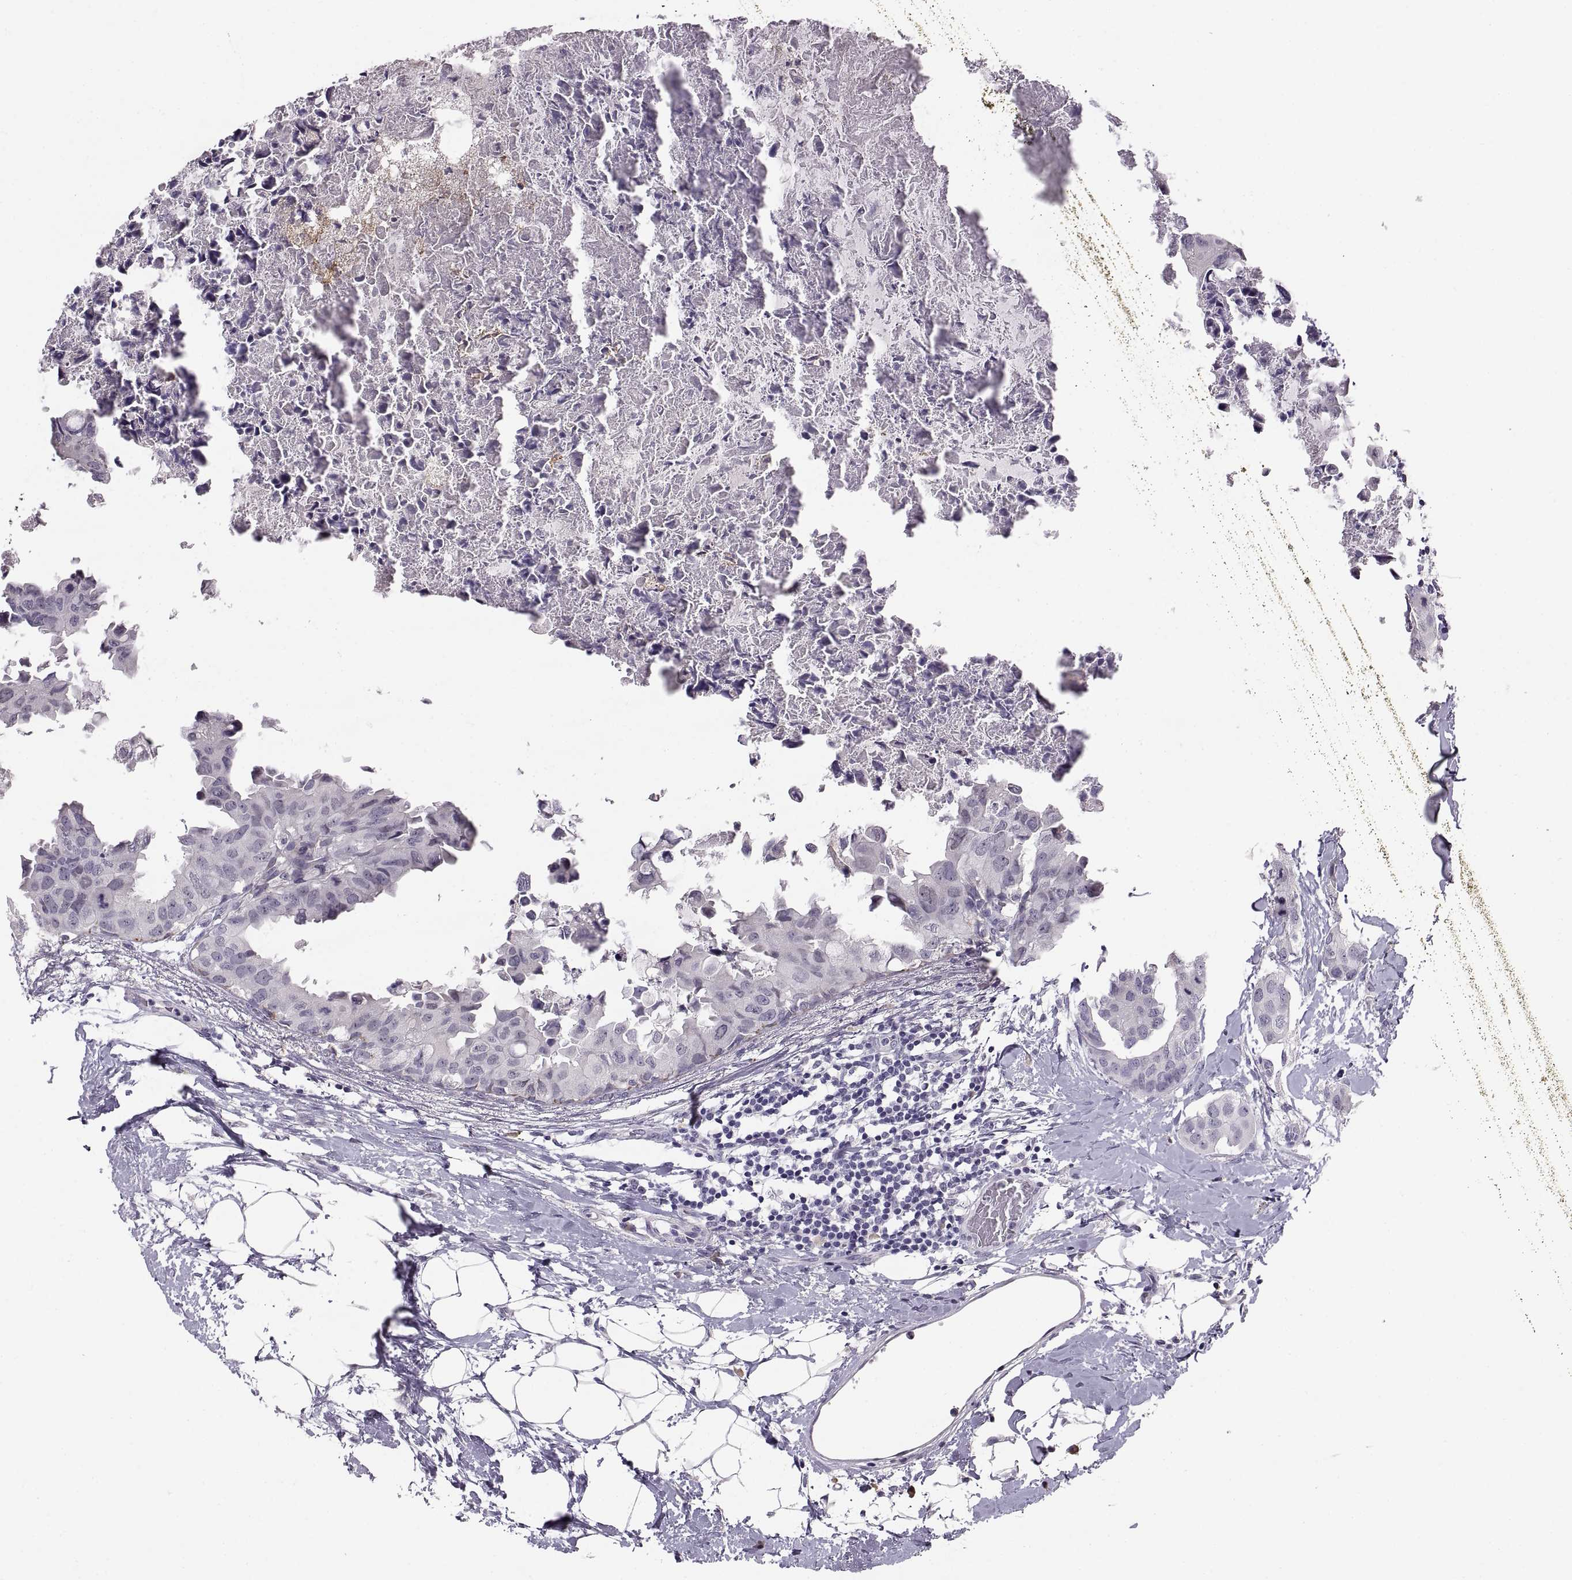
{"staining": {"intensity": "negative", "quantity": "none", "location": "none"}, "tissue": "breast cancer", "cell_type": "Tumor cells", "image_type": "cancer", "snomed": [{"axis": "morphology", "description": "Normal tissue, NOS"}, {"axis": "morphology", "description": "Duct carcinoma"}, {"axis": "topography", "description": "Breast"}], "caption": "IHC of breast intraductal carcinoma demonstrates no positivity in tumor cells.", "gene": "MAGEB18", "patient": {"sex": "female", "age": 40}}